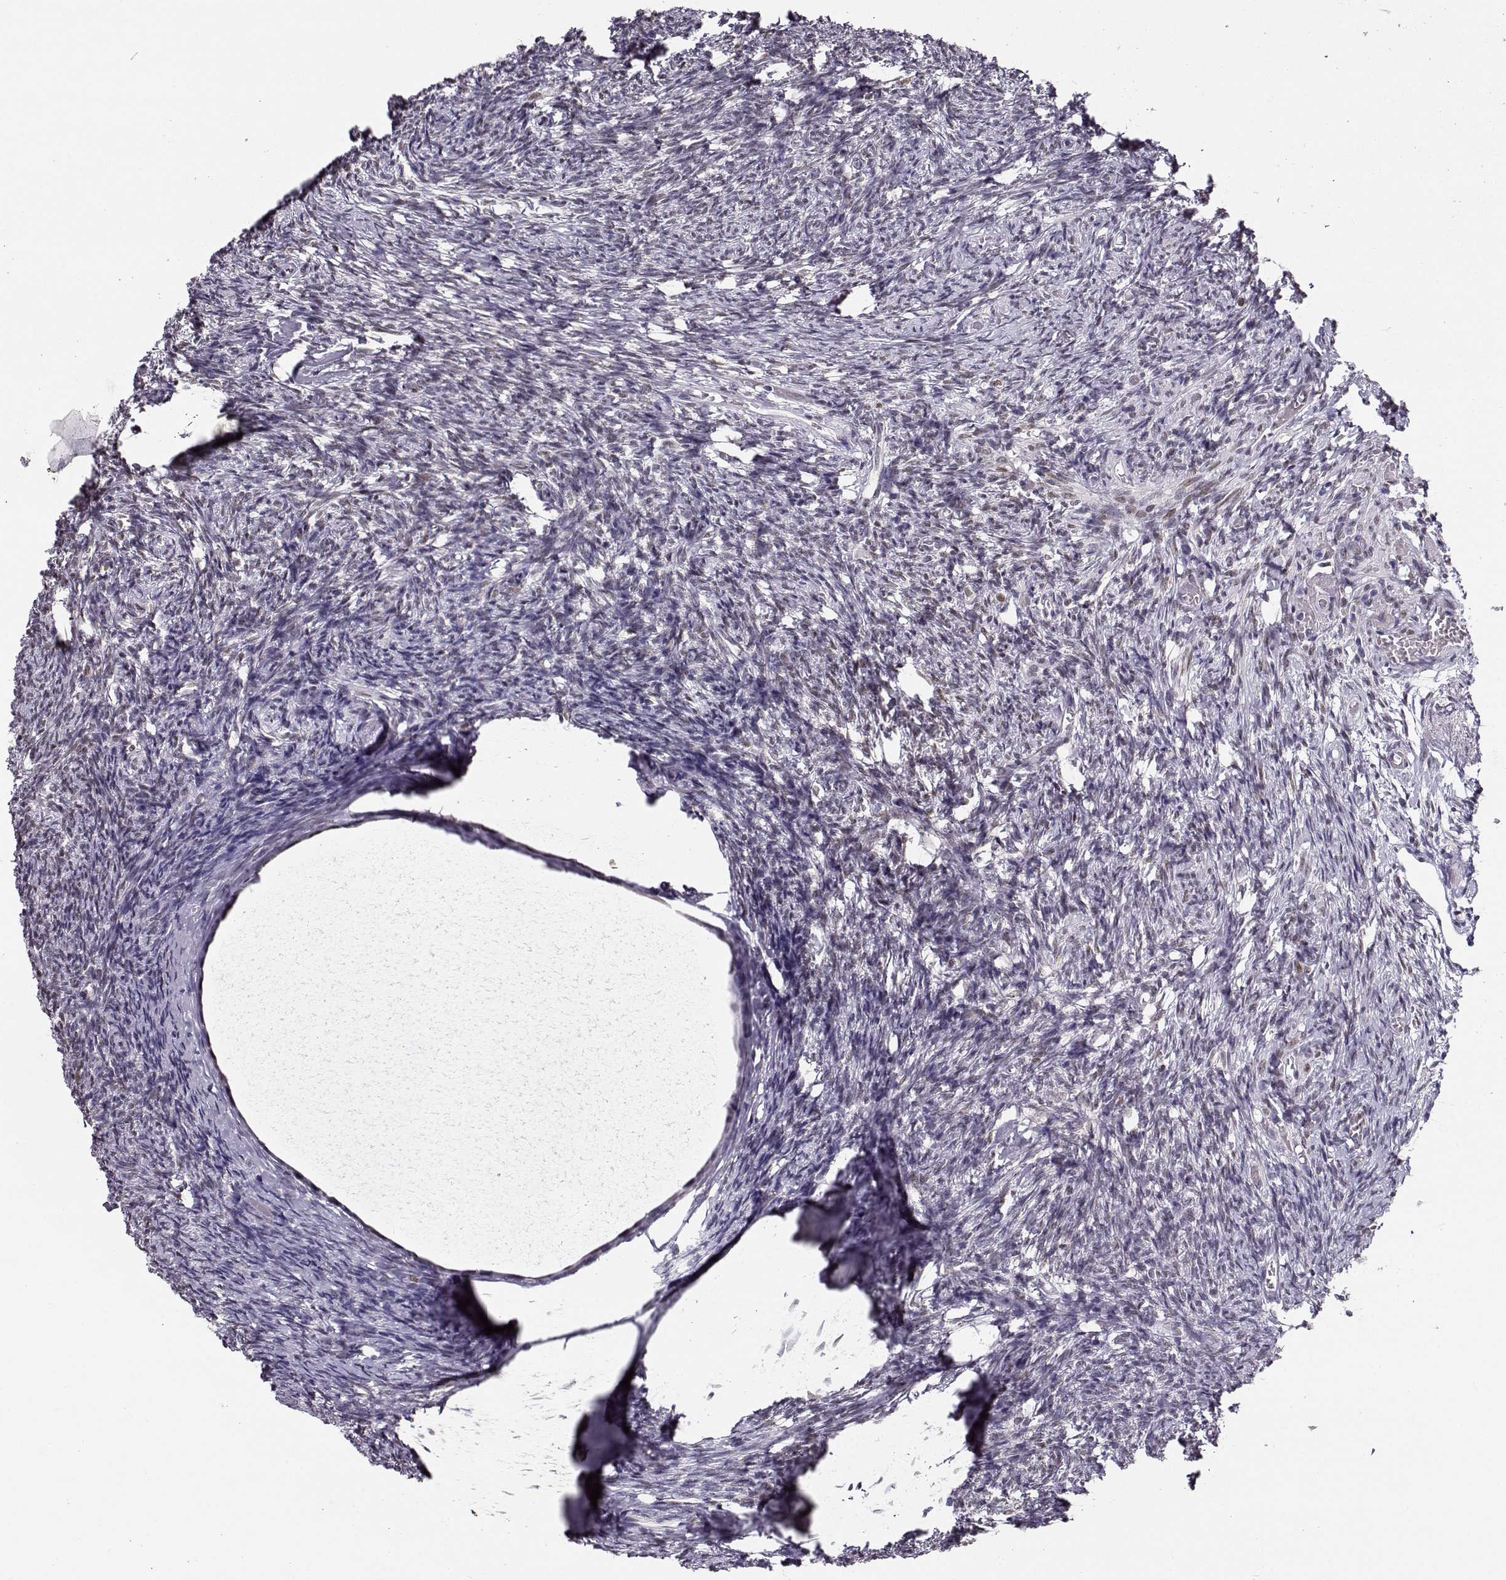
{"staining": {"intensity": "negative", "quantity": "none", "location": "none"}, "tissue": "ovary", "cell_type": "Follicle cells", "image_type": "normal", "snomed": [{"axis": "morphology", "description": "Normal tissue, NOS"}, {"axis": "topography", "description": "Ovary"}], "caption": "The image demonstrates no significant positivity in follicle cells of ovary. (DAB IHC visualized using brightfield microscopy, high magnification).", "gene": "POLI", "patient": {"sex": "female", "age": 72}}